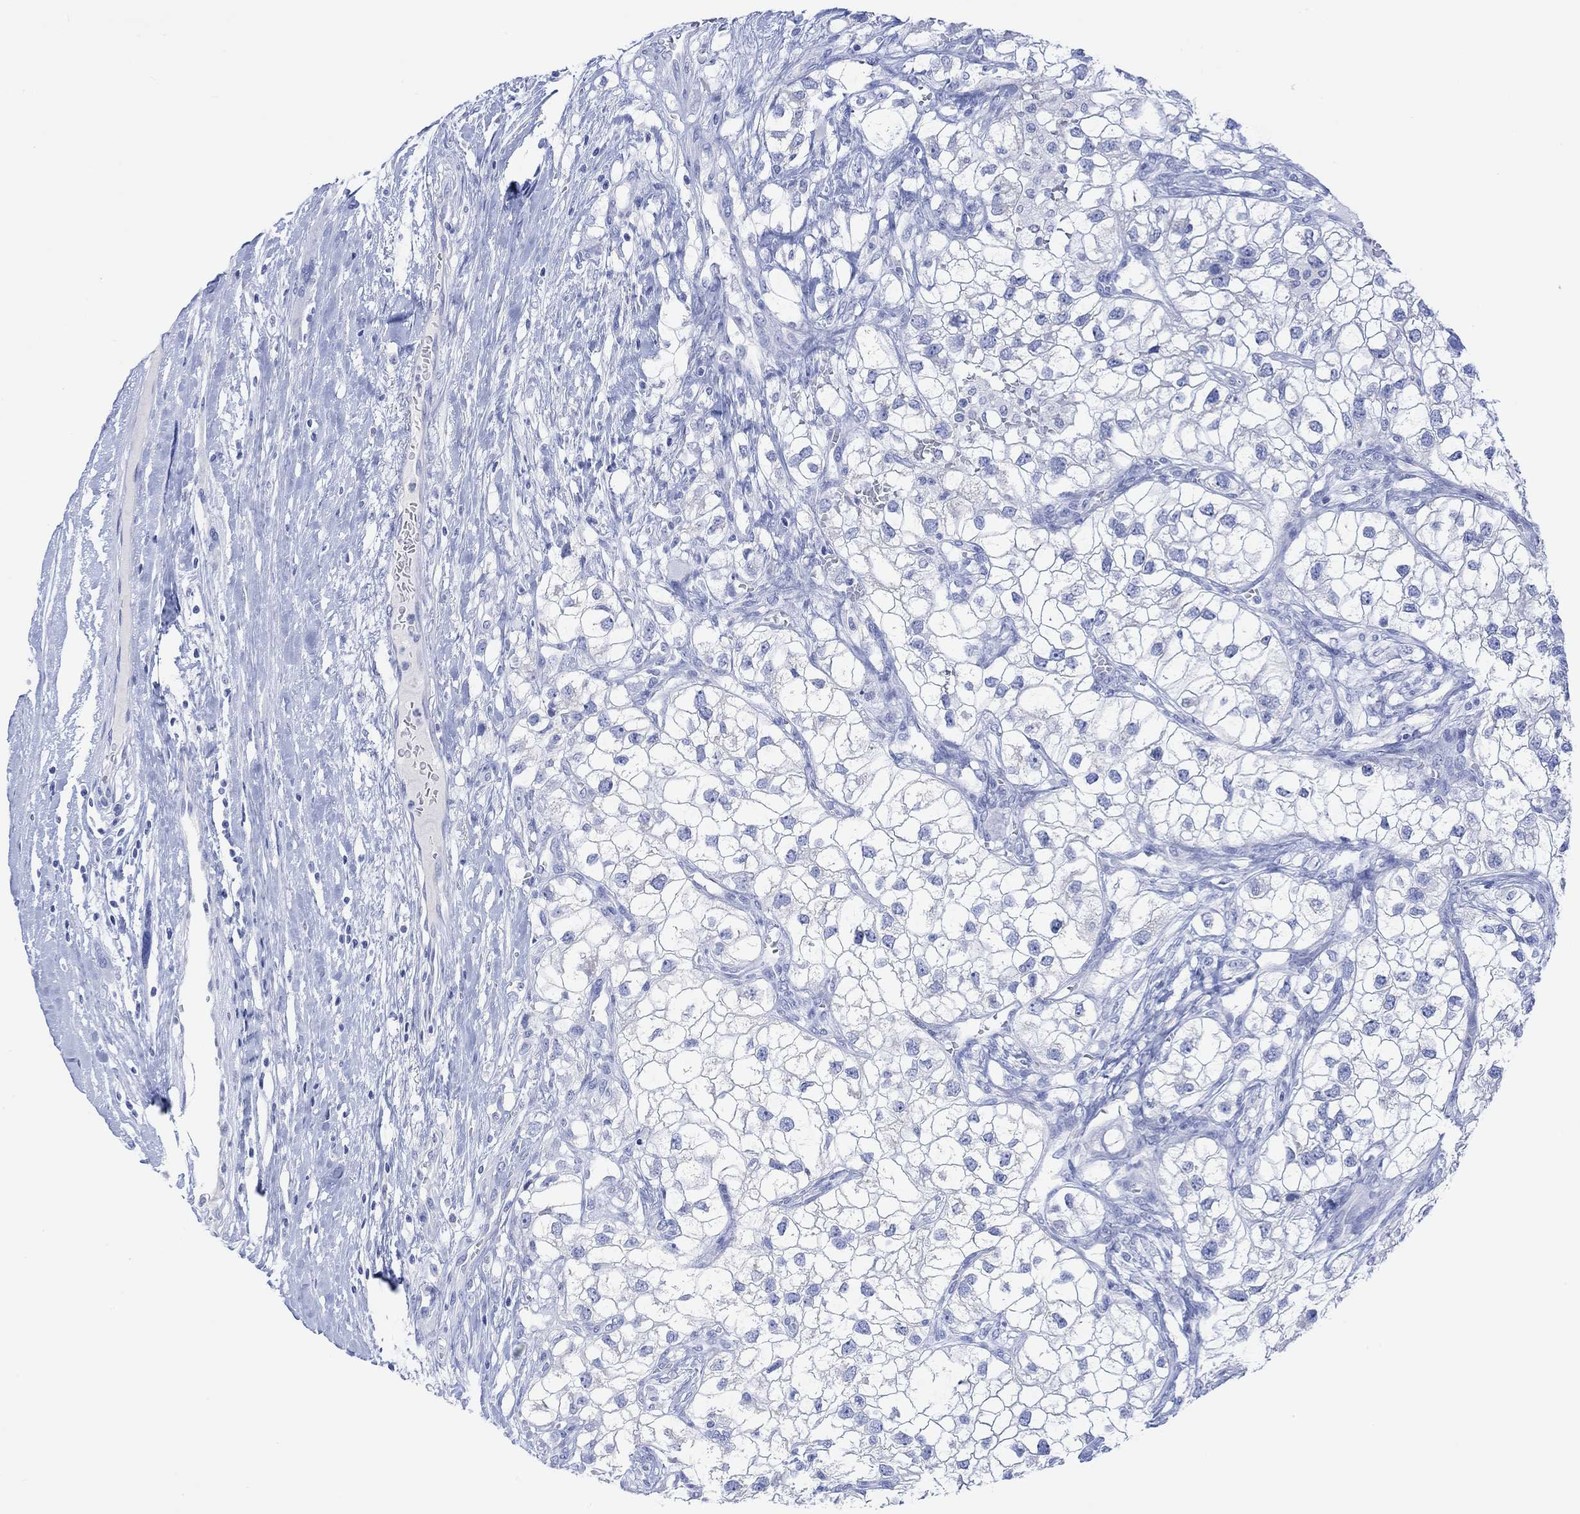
{"staining": {"intensity": "negative", "quantity": "none", "location": "none"}, "tissue": "renal cancer", "cell_type": "Tumor cells", "image_type": "cancer", "snomed": [{"axis": "morphology", "description": "Adenocarcinoma, NOS"}, {"axis": "topography", "description": "Kidney"}], "caption": "This is a photomicrograph of immunohistochemistry staining of renal cancer (adenocarcinoma), which shows no staining in tumor cells.", "gene": "CALCA", "patient": {"sex": "male", "age": 59}}